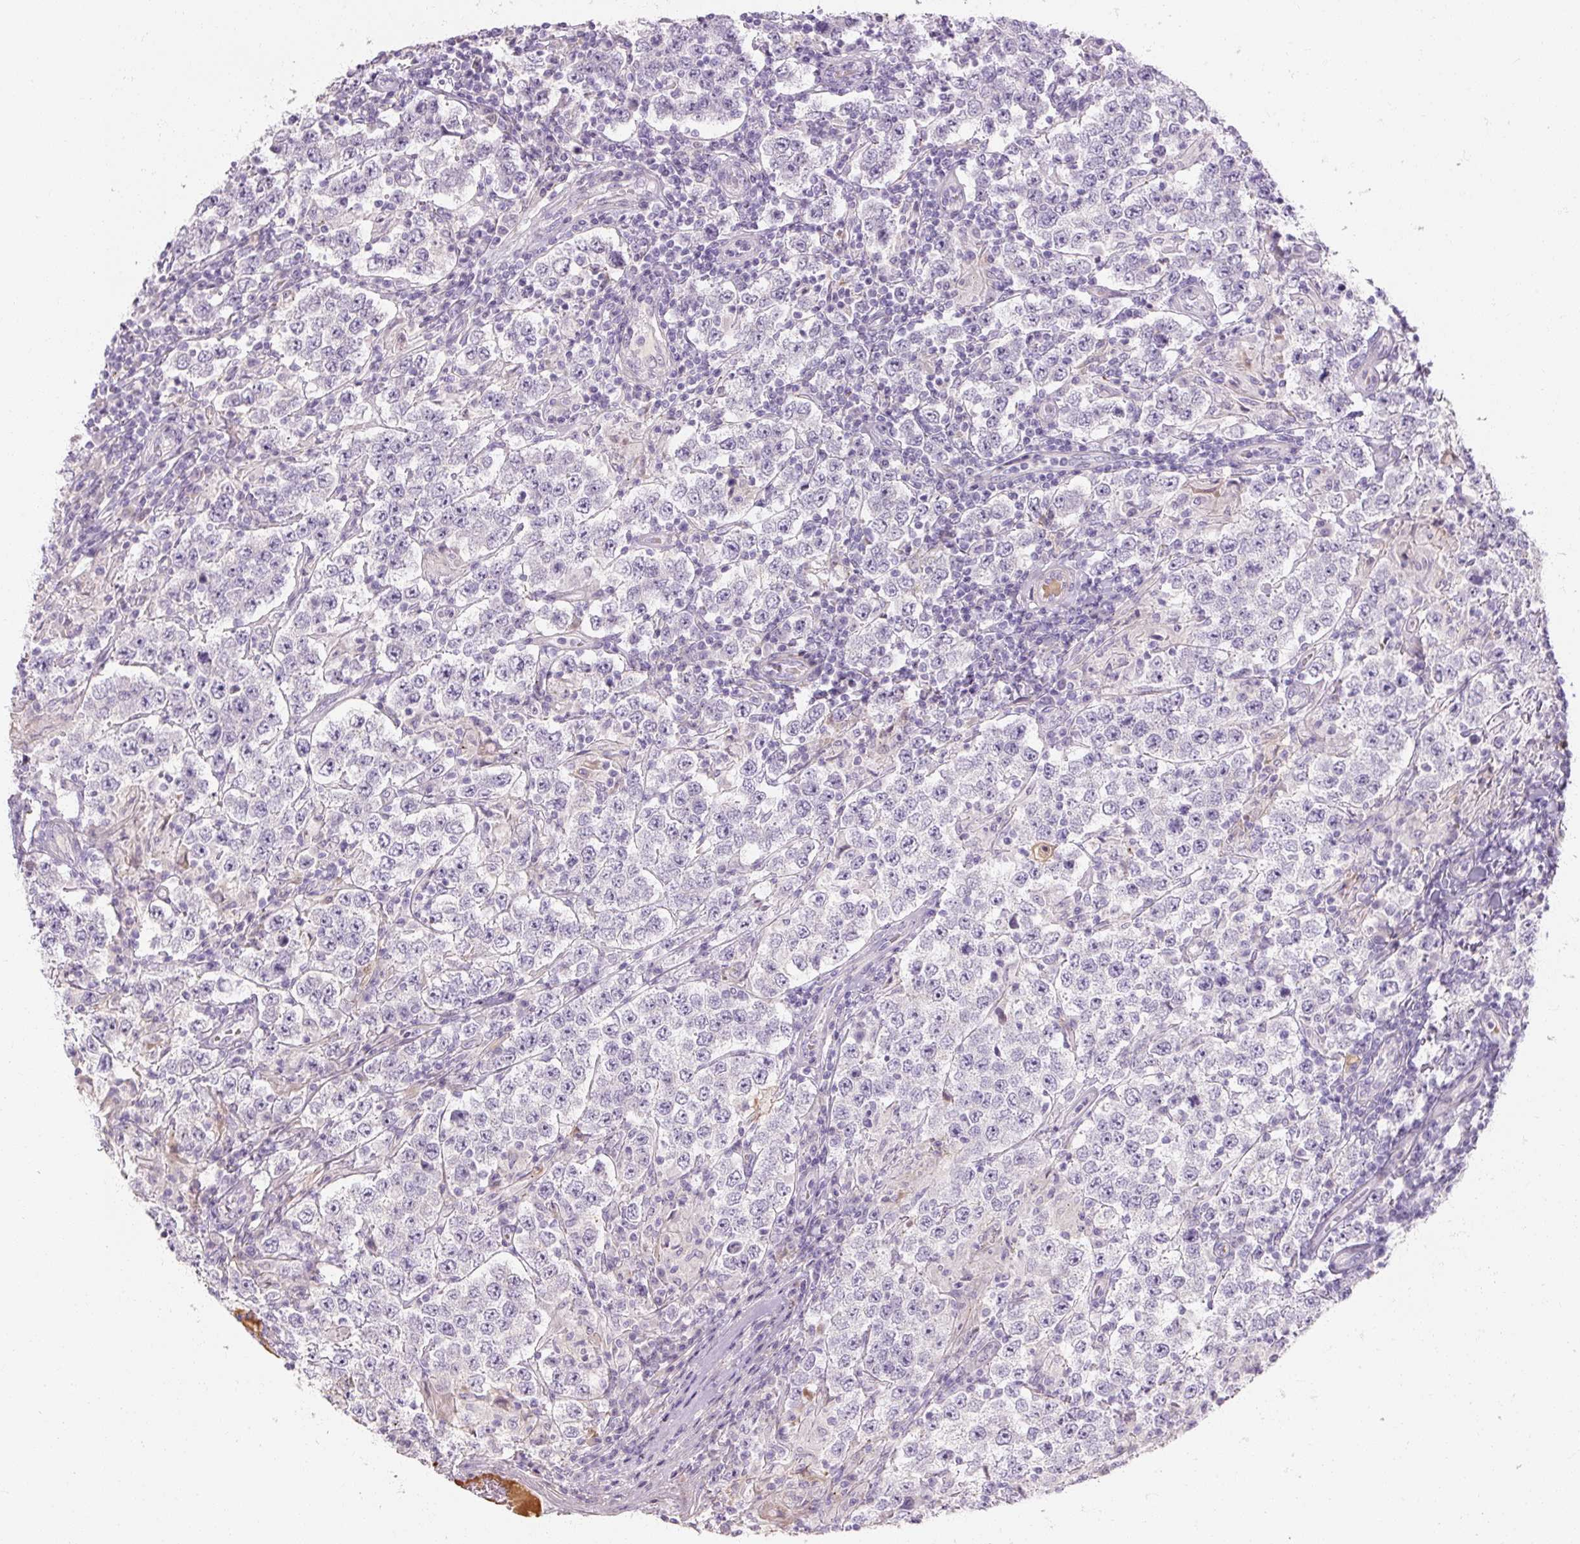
{"staining": {"intensity": "negative", "quantity": "none", "location": "none"}, "tissue": "testis cancer", "cell_type": "Tumor cells", "image_type": "cancer", "snomed": [{"axis": "morphology", "description": "Normal tissue, NOS"}, {"axis": "morphology", "description": "Urothelial carcinoma, High grade"}, {"axis": "morphology", "description": "Seminoma, NOS"}, {"axis": "morphology", "description": "Carcinoma, Embryonal, NOS"}, {"axis": "topography", "description": "Urinary bladder"}, {"axis": "topography", "description": "Testis"}], "caption": "An IHC photomicrograph of testis embryonal carcinoma is shown. There is no staining in tumor cells of testis embryonal carcinoma. (DAB IHC with hematoxylin counter stain).", "gene": "NFE2L3", "patient": {"sex": "male", "age": 41}}